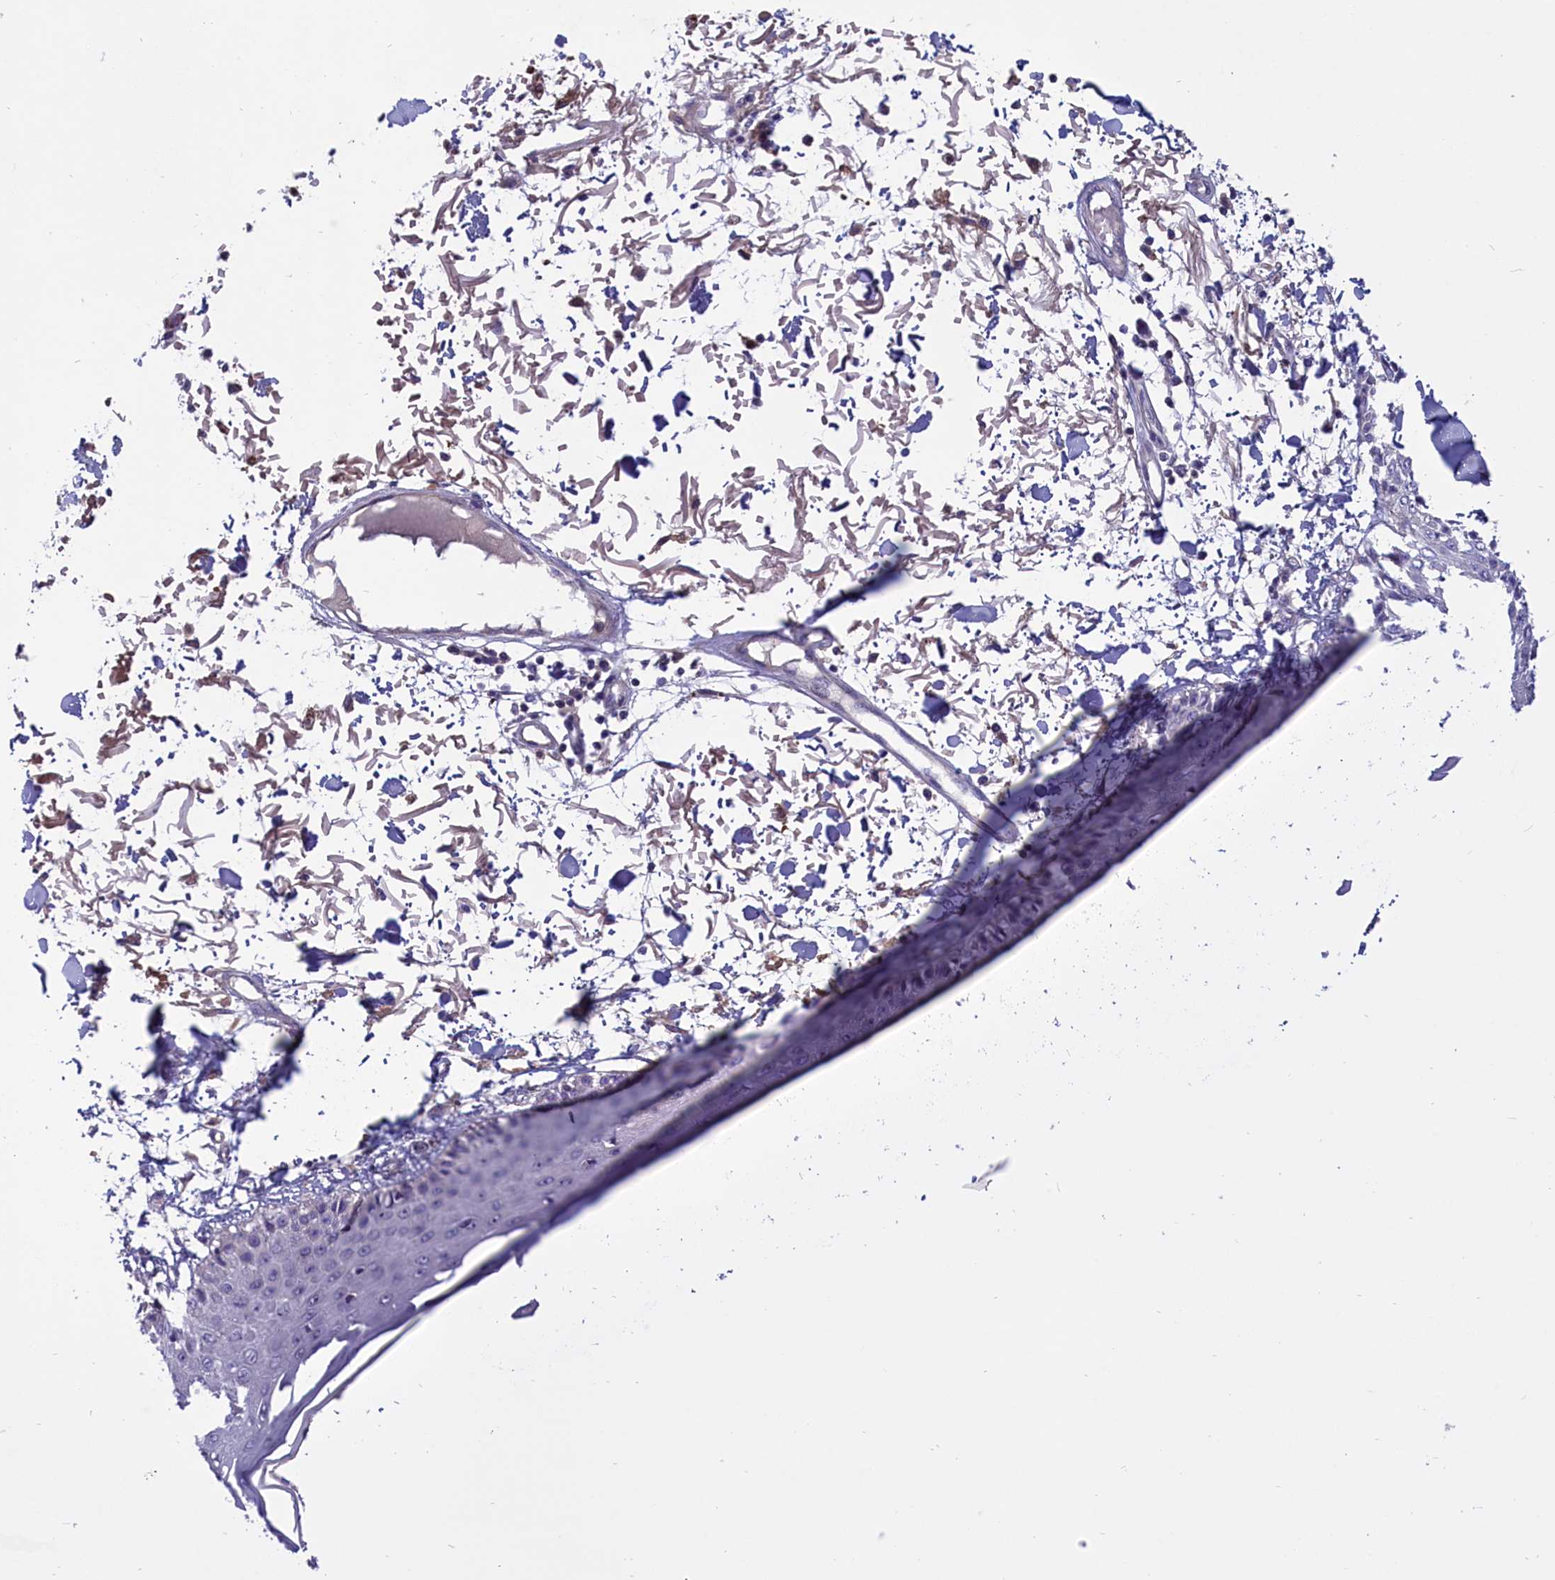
{"staining": {"intensity": "negative", "quantity": "none", "location": "none"}, "tissue": "skin", "cell_type": "Fibroblasts", "image_type": "normal", "snomed": [{"axis": "morphology", "description": "Normal tissue, NOS"}, {"axis": "morphology", "description": "Squamous cell carcinoma, NOS"}, {"axis": "topography", "description": "Skin"}, {"axis": "topography", "description": "Peripheral nerve tissue"}], "caption": "This is an immunohistochemistry image of benign skin. There is no expression in fibroblasts.", "gene": "AMDHD2", "patient": {"sex": "male", "age": 83}}